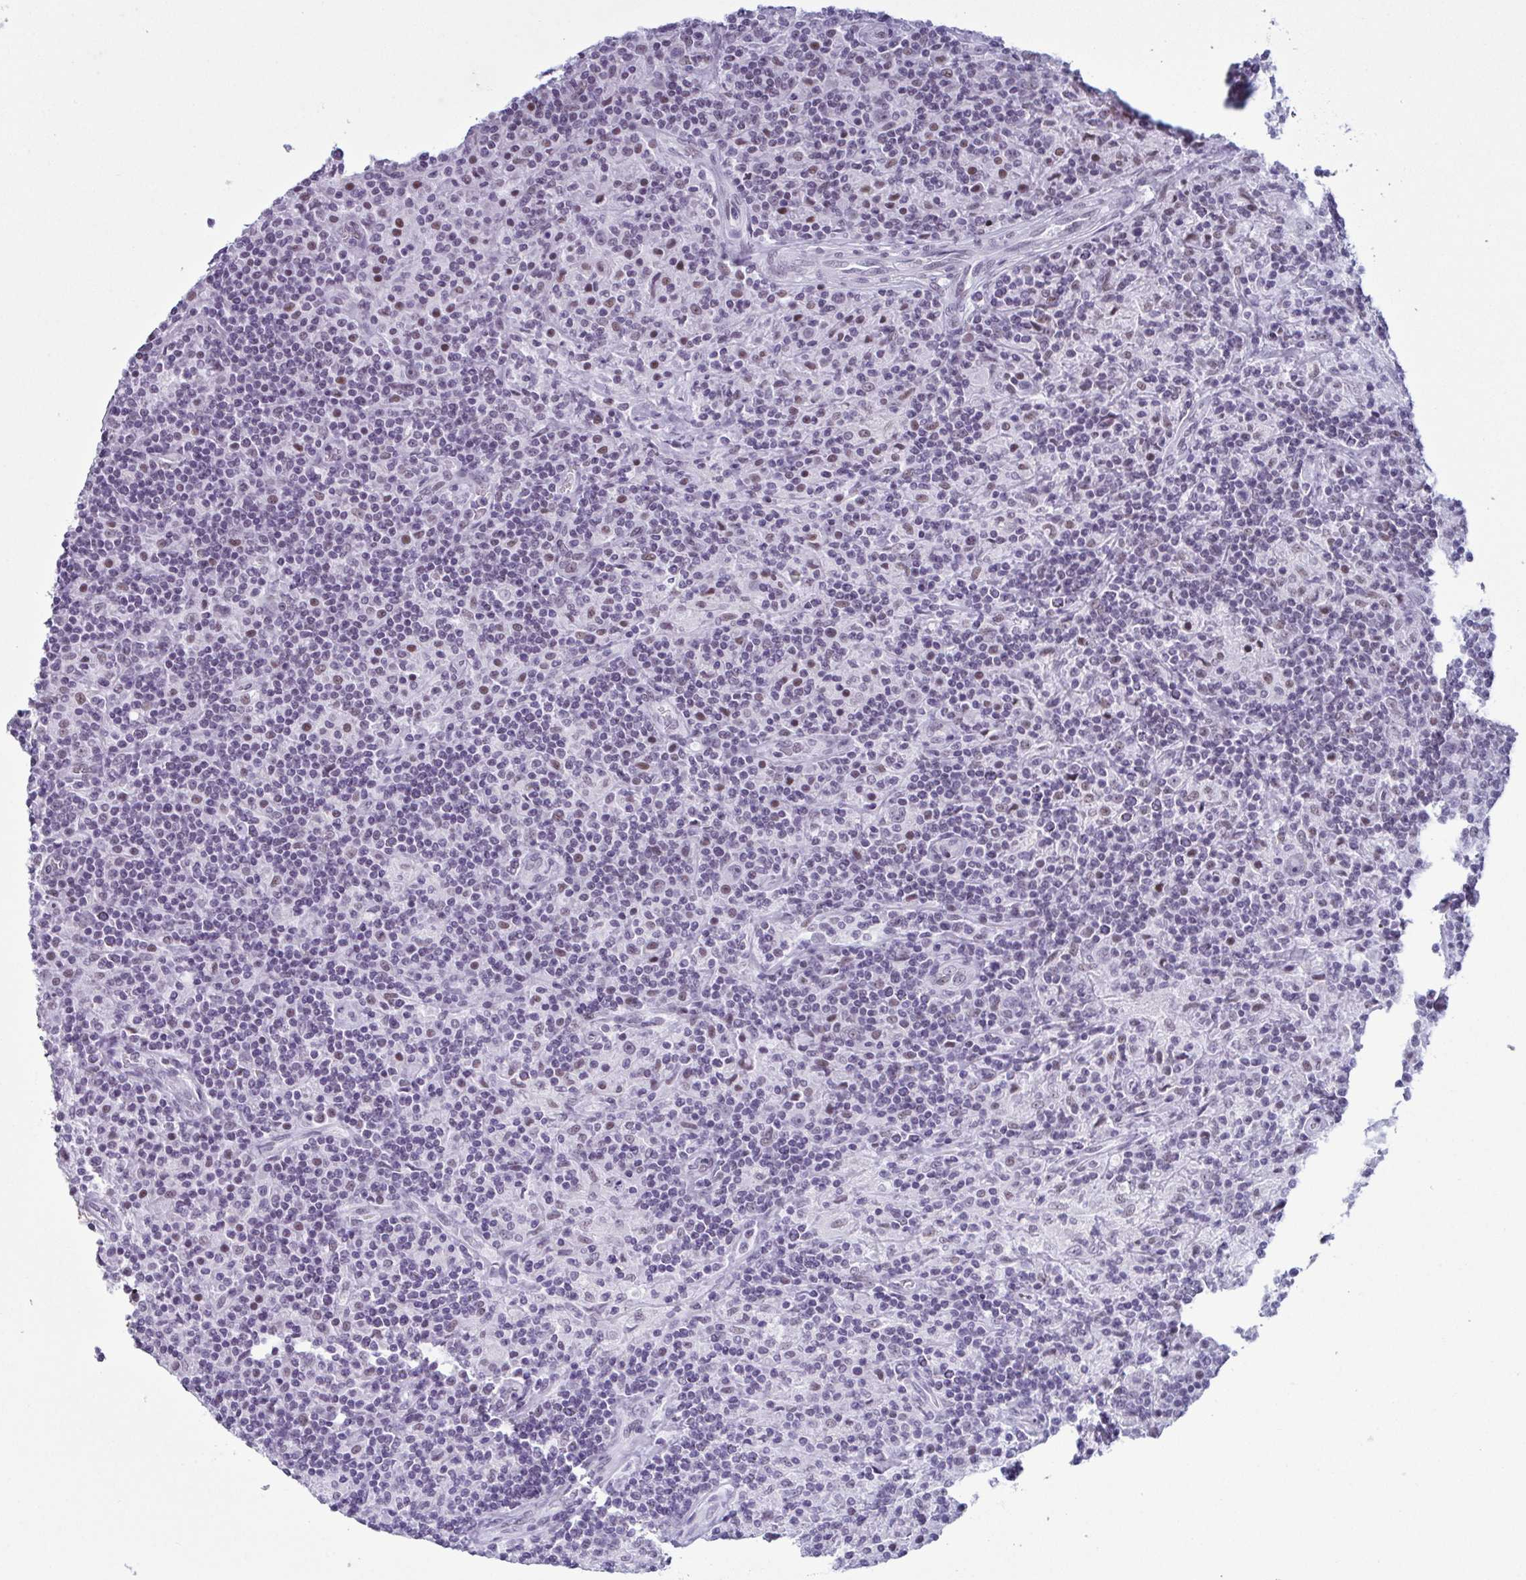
{"staining": {"intensity": "weak", "quantity": "25%-75%", "location": "nuclear"}, "tissue": "lymphoma", "cell_type": "Tumor cells", "image_type": "cancer", "snomed": [{"axis": "morphology", "description": "Hodgkin's disease, NOS"}, {"axis": "topography", "description": "Lymph node"}], "caption": "Approximately 25%-75% of tumor cells in Hodgkin's disease demonstrate weak nuclear protein positivity as visualized by brown immunohistochemical staining.", "gene": "RBM7", "patient": {"sex": "male", "age": 70}}